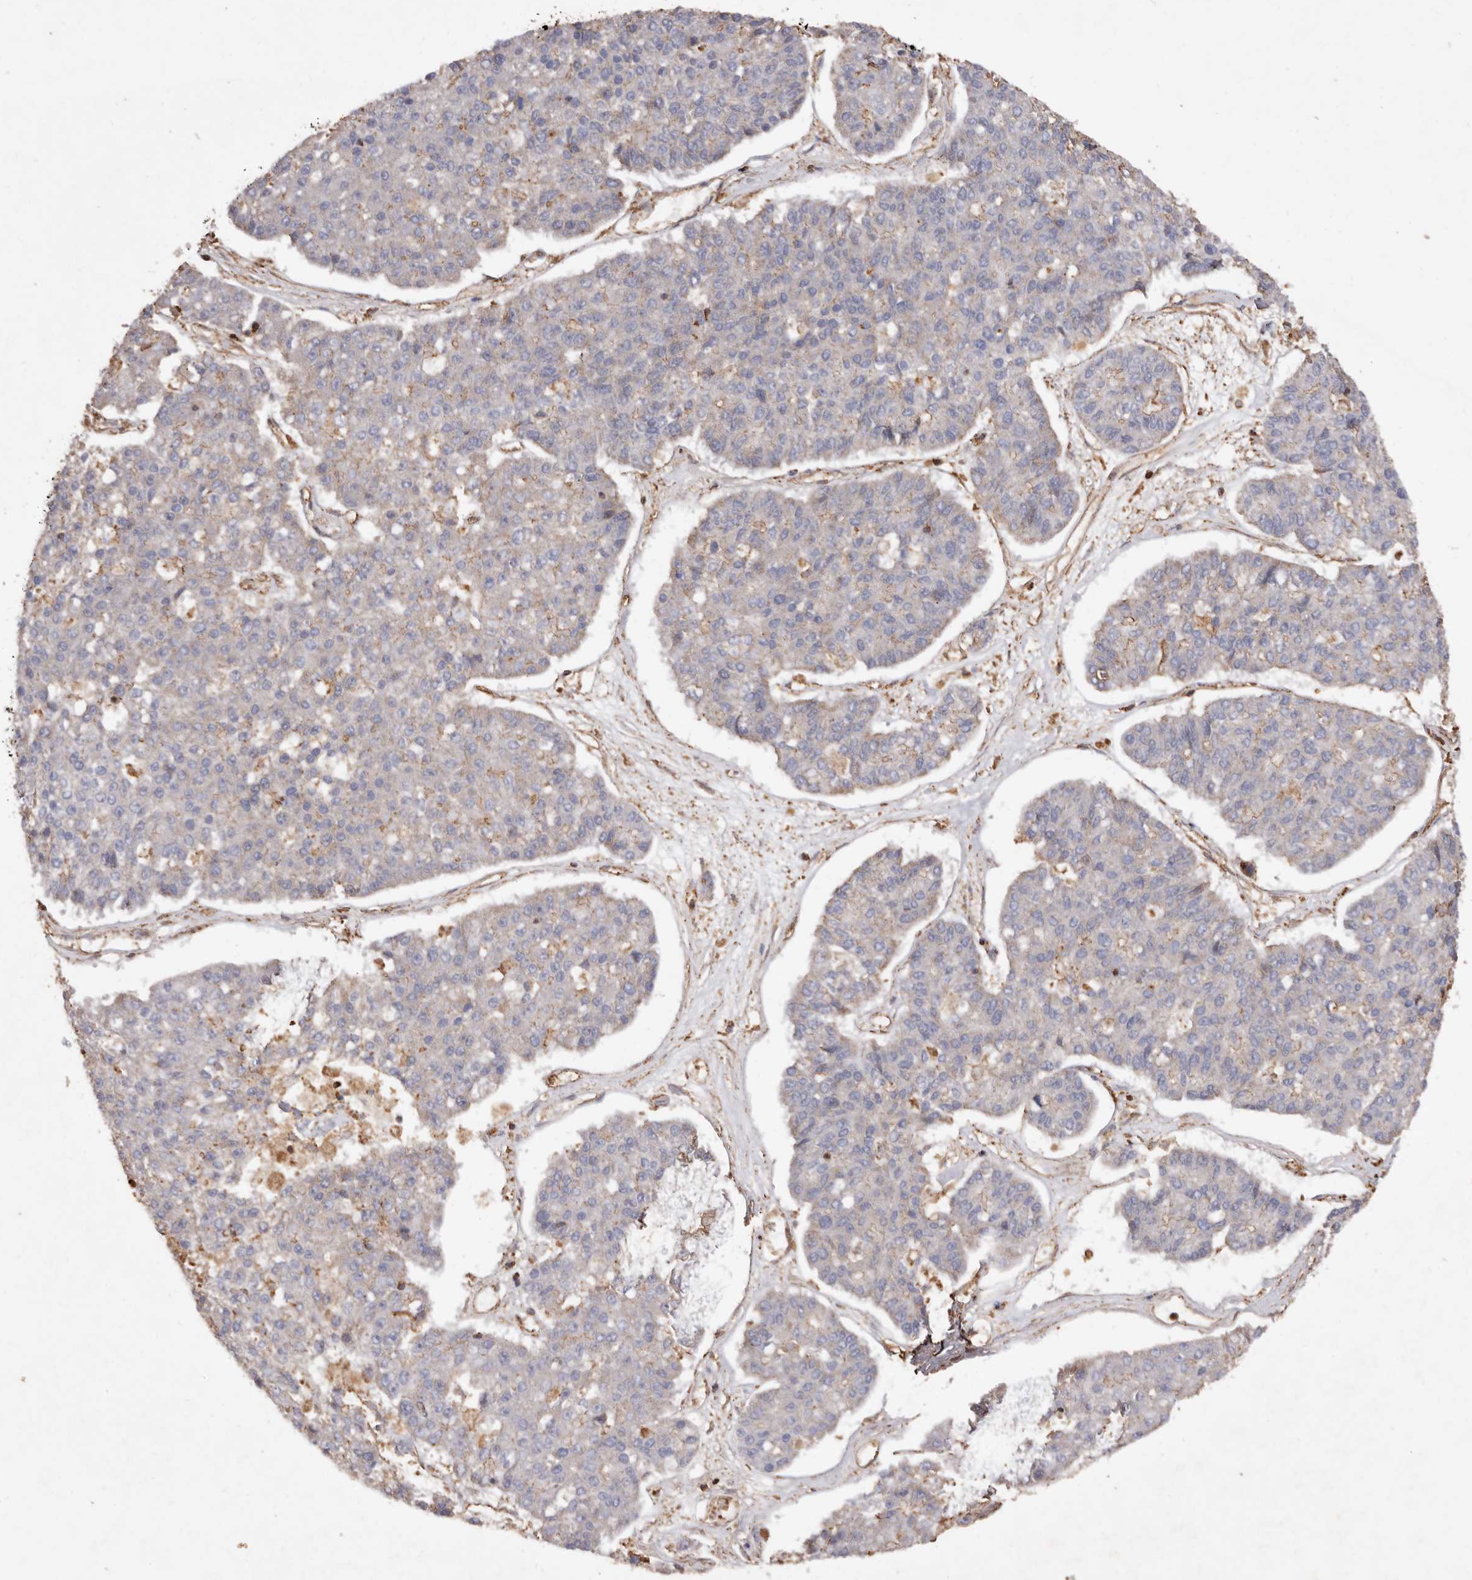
{"staining": {"intensity": "moderate", "quantity": "<25%", "location": "cytoplasmic/membranous"}, "tissue": "pancreatic cancer", "cell_type": "Tumor cells", "image_type": "cancer", "snomed": [{"axis": "morphology", "description": "Adenocarcinoma, NOS"}, {"axis": "topography", "description": "Pancreas"}], "caption": "Approximately <25% of tumor cells in human pancreatic cancer (adenocarcinoma) exhibit moderate cytoplasmic/membranous protein expression as visualized by brown immunohistochemical staining.", "gene": "COQ8B", "patient": {"sex": "male", "age": 50}}